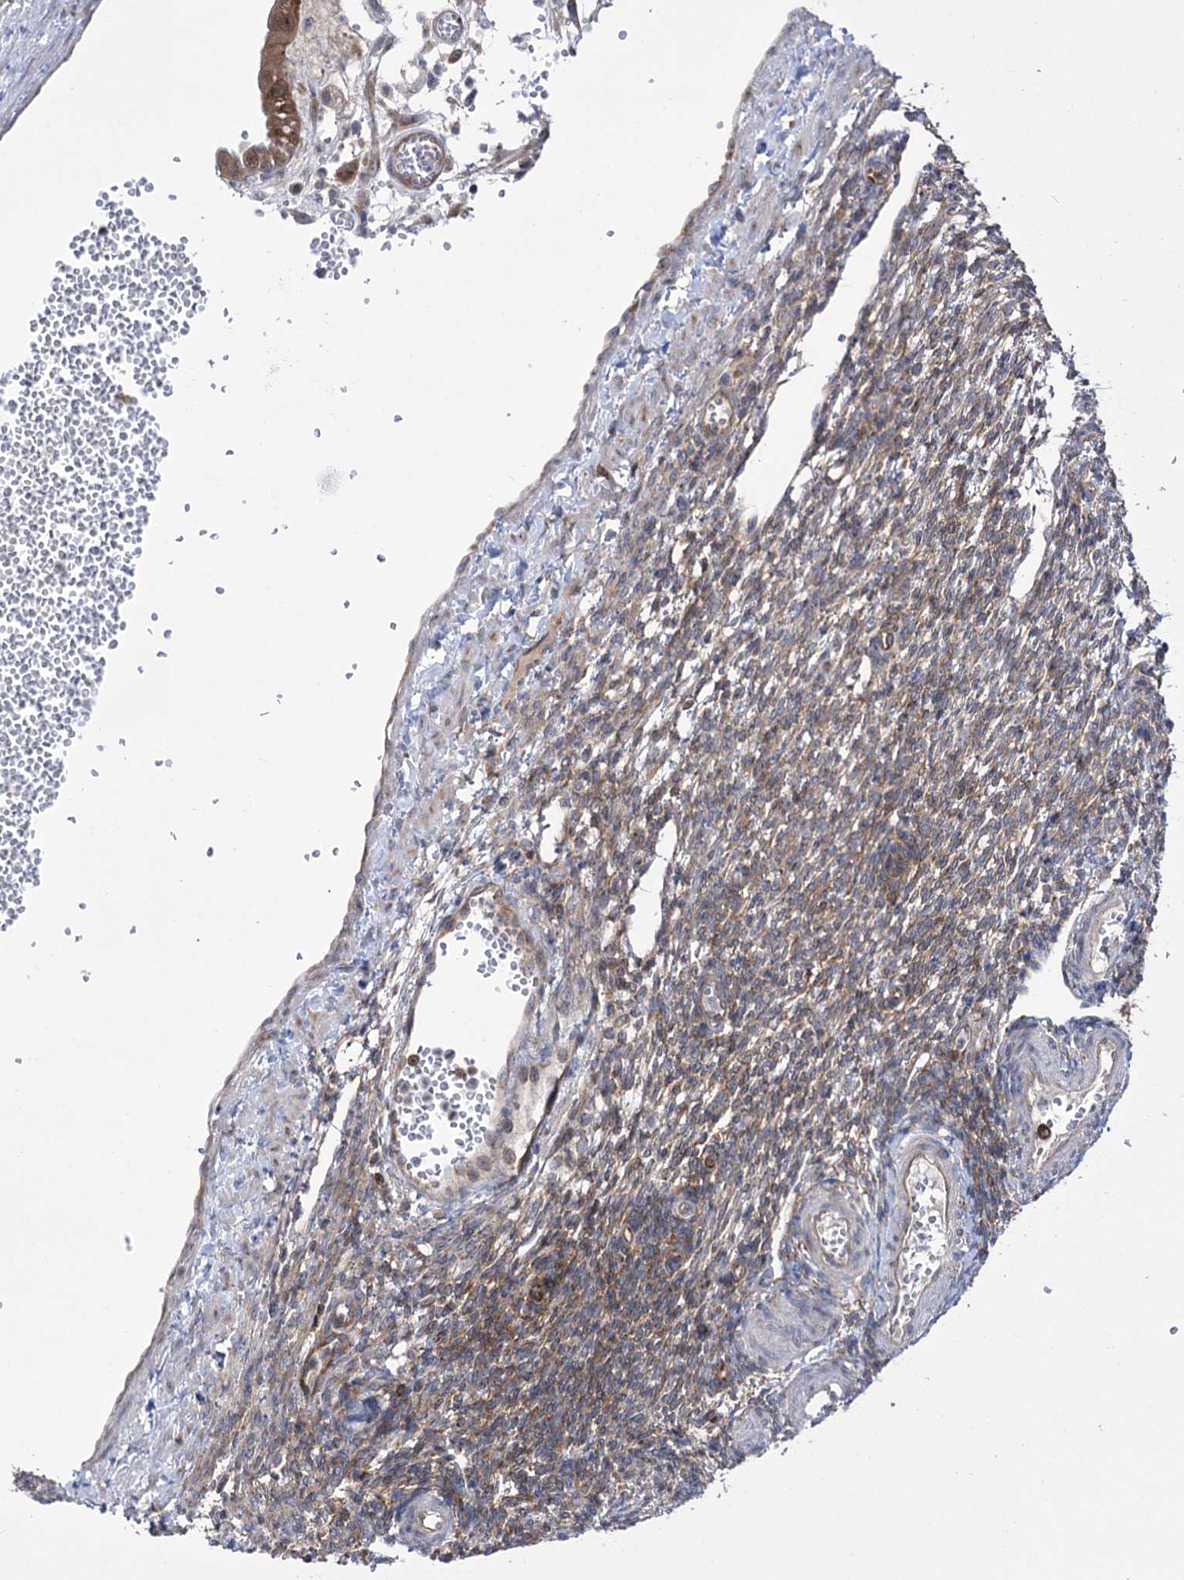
{"staining": {"intensity": "moderate", "quantity": "<25%", "location": "cytoplasmic/membranous"}, "tissue": "ovary", "cell_type": "Ovarian stroma cells", "image_type": "normal", "snomed": [{"axis": "morphology", "description": "Normal tissue, NOS"}, {"axis": "morphology", "description": "Cyst, NOS"}, {"axis": "topography", "description": "Ovary"}], "caption": "A high-resolution image shows immunohistochemistry staining of unremarkable ovary, which reveals moderate cytoplasmic/membranous staining in approximately <25% of ovarian stroma cells. The protein is stained brown, and the nuclei are stained in blue (DAB (3,3'-diaminobenzidine) IHC with brightfield microscopy, high magnification).", "gene": "ZNF622", "patient": {"sex": "female", "age": 33}}